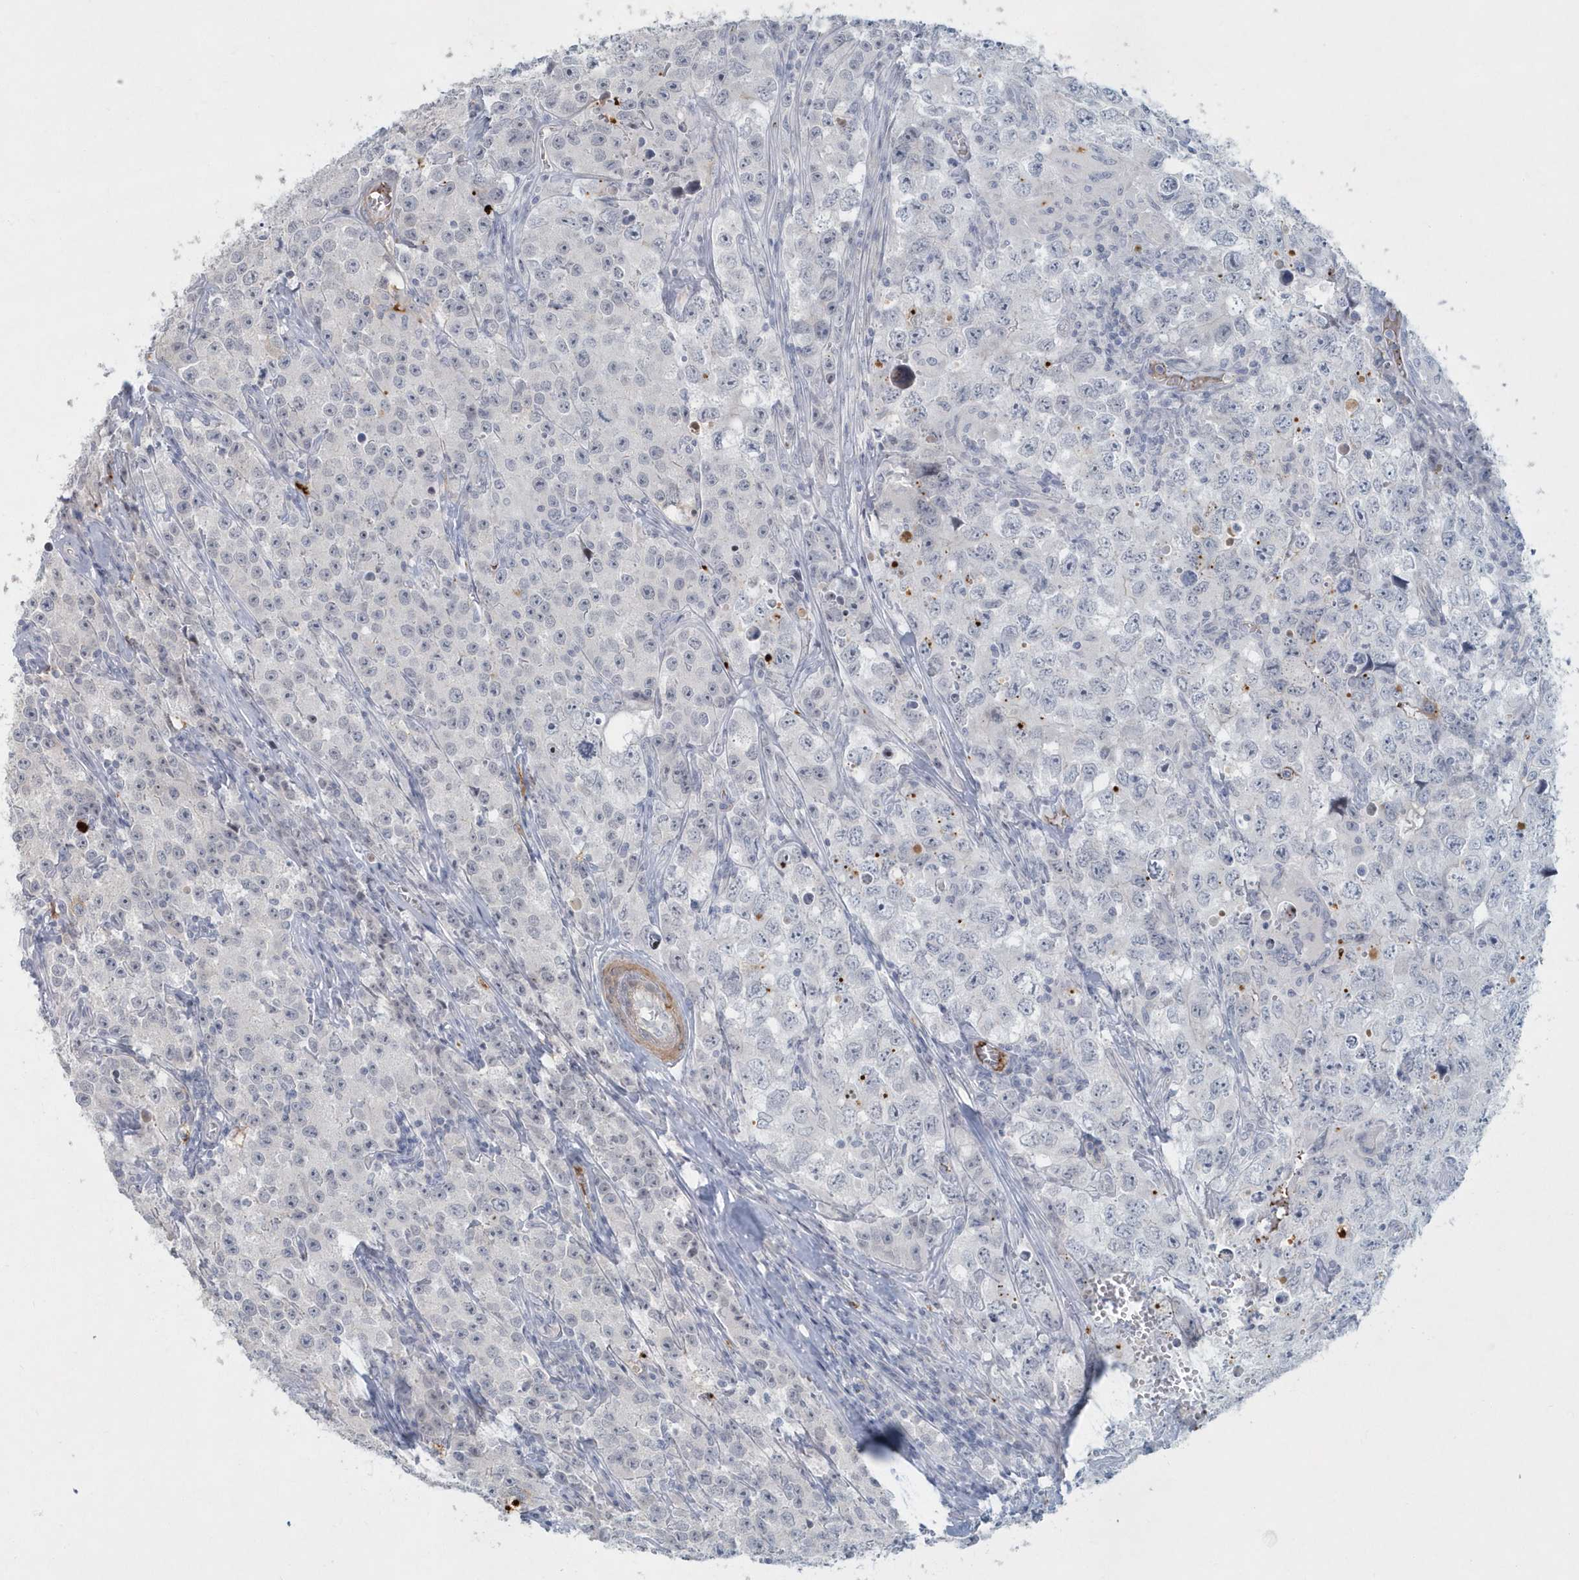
{"staining": {"intensity": "negative", "quantity": "none", "location": "none"}, "tissue": "testis cancer", "cell_type": "Tumor cells", "image_type": "cancer", "snomed": [{"axis": "morphology", "description": "Seminoma, NOS"}, {"axis": "morphology", "description": "Carcinoma, Embryonal, NOS"}, {"axis": "topography", "description": "Testis"}], "caption": "Testis cancer (seminoma) was stained to show a protein in brown. There is no significant positivity in tumor cells.", "gene": "MYOT", "patient": {"sex": "male", "age": 43}}